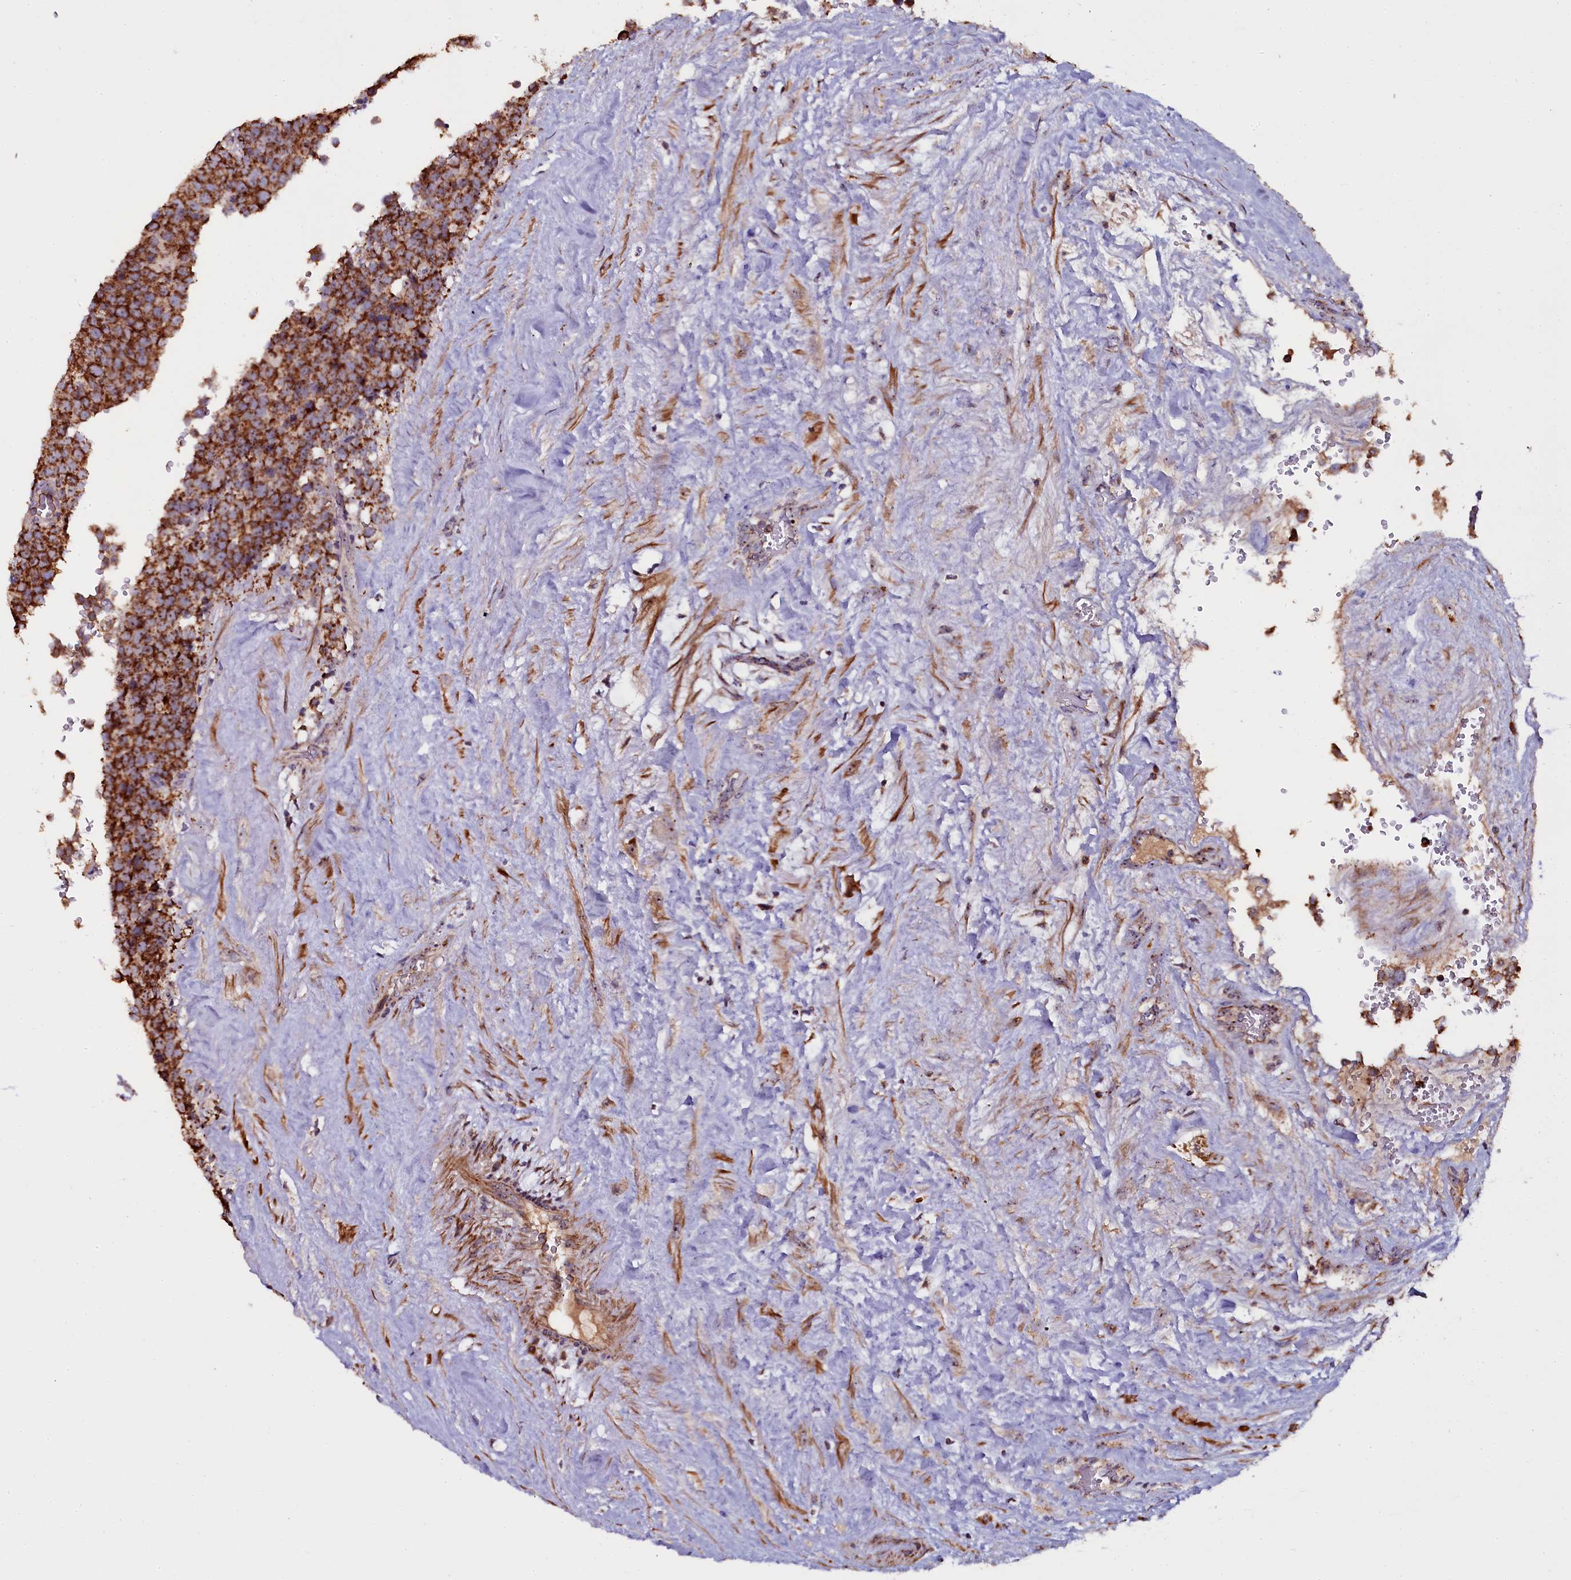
{"staining": {"intensity": "strong", "quantity": ">75%", "location": "cytoplasmic/membranous"}, "tissue": "testis cancer", "cell_type": "Tumor cells", "image_type": "cancer", "snomed": [{"axis": "morphology", "description": "Seminoma, NOS"}, {"axis": "topography", "description": "Testis"}], "caption": "Tumor cells show high levels of strong cytoplasmic/membranous staining in about >75% of cells in human testis cancer (seminoma).", "gene": "NAA80", "patient": {"sex": "male", "age": 71}}